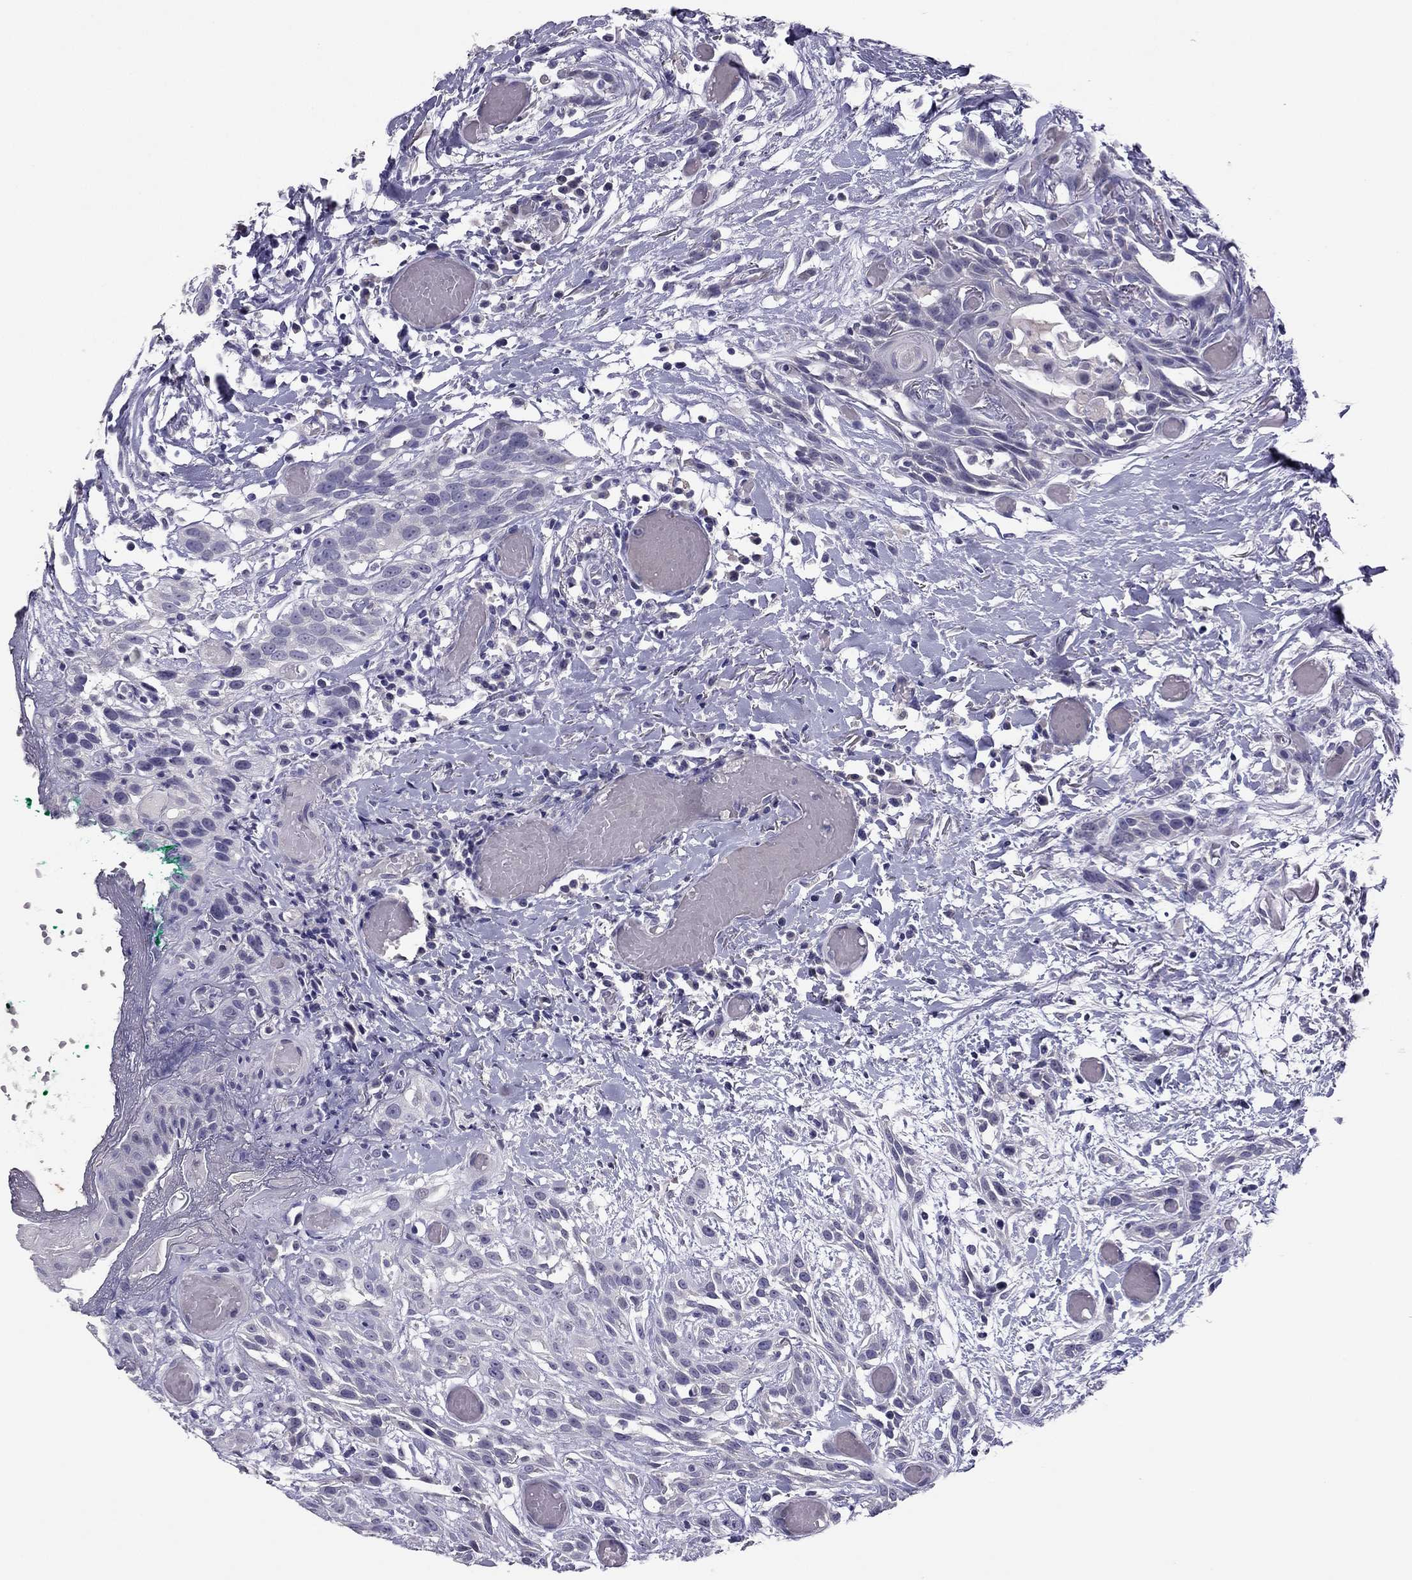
{"staining": {"intensity": "negative", "quantity": "none", "location": "none"}, "tissue": "head and neck cancer", "cell_type": "Tumor cells", "image_type": "cancer", "snomed": [{"axis": "morphology", "description": "Normal tissue, NOS"}, {"axis": "morphology", "description": "Squamous cell carcinoma, NOS"}, {"axis": "topography", "description": "Oral tissue"}, {"axis": "topography", "description": "Salivary gland"}, {"axis": "topography", "description": "Head-Neck"}], "caption": "Tumor cells show no significant protein expression in head and neck cancer.", "gene": "RHO", "patient": {"sex": "female", "age": 62}}